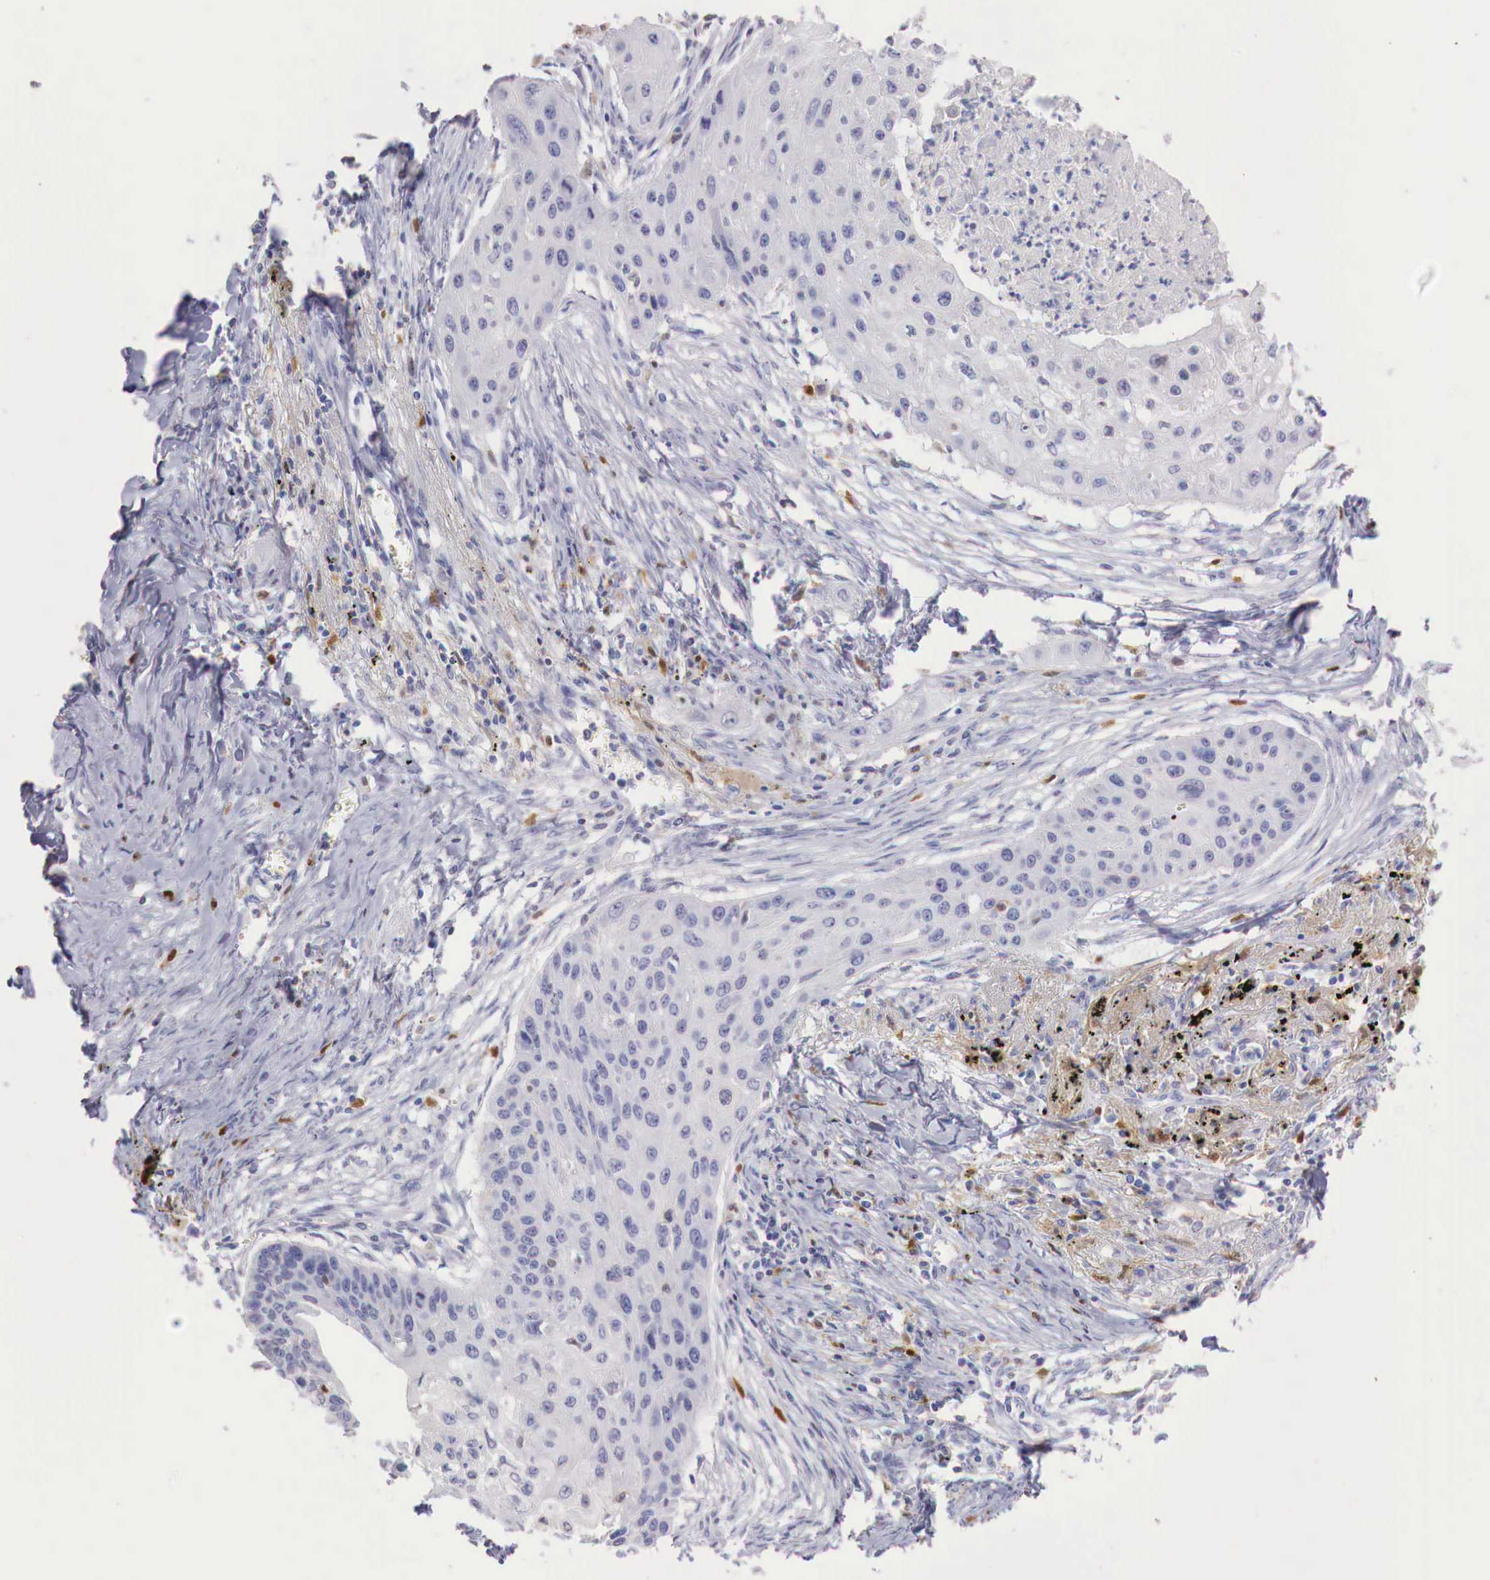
{"staining": {"intensity": "negative", "quantity": "none", "location": "none"}, "tissue": "lung cancer", "cell_type": "Tumor cells", "image_type": "cancer", "snomed": [{"axis": "morphology", "description": "Squamous cell carcinoma, NOS"}, {"axis": "topography", "description": "Lung"}], "caption": "This is an IHC image of lung cancer. There is no expression in tumor cells.", "gene": "RENBP", "patient": {"sex": "male", "age": 71}}